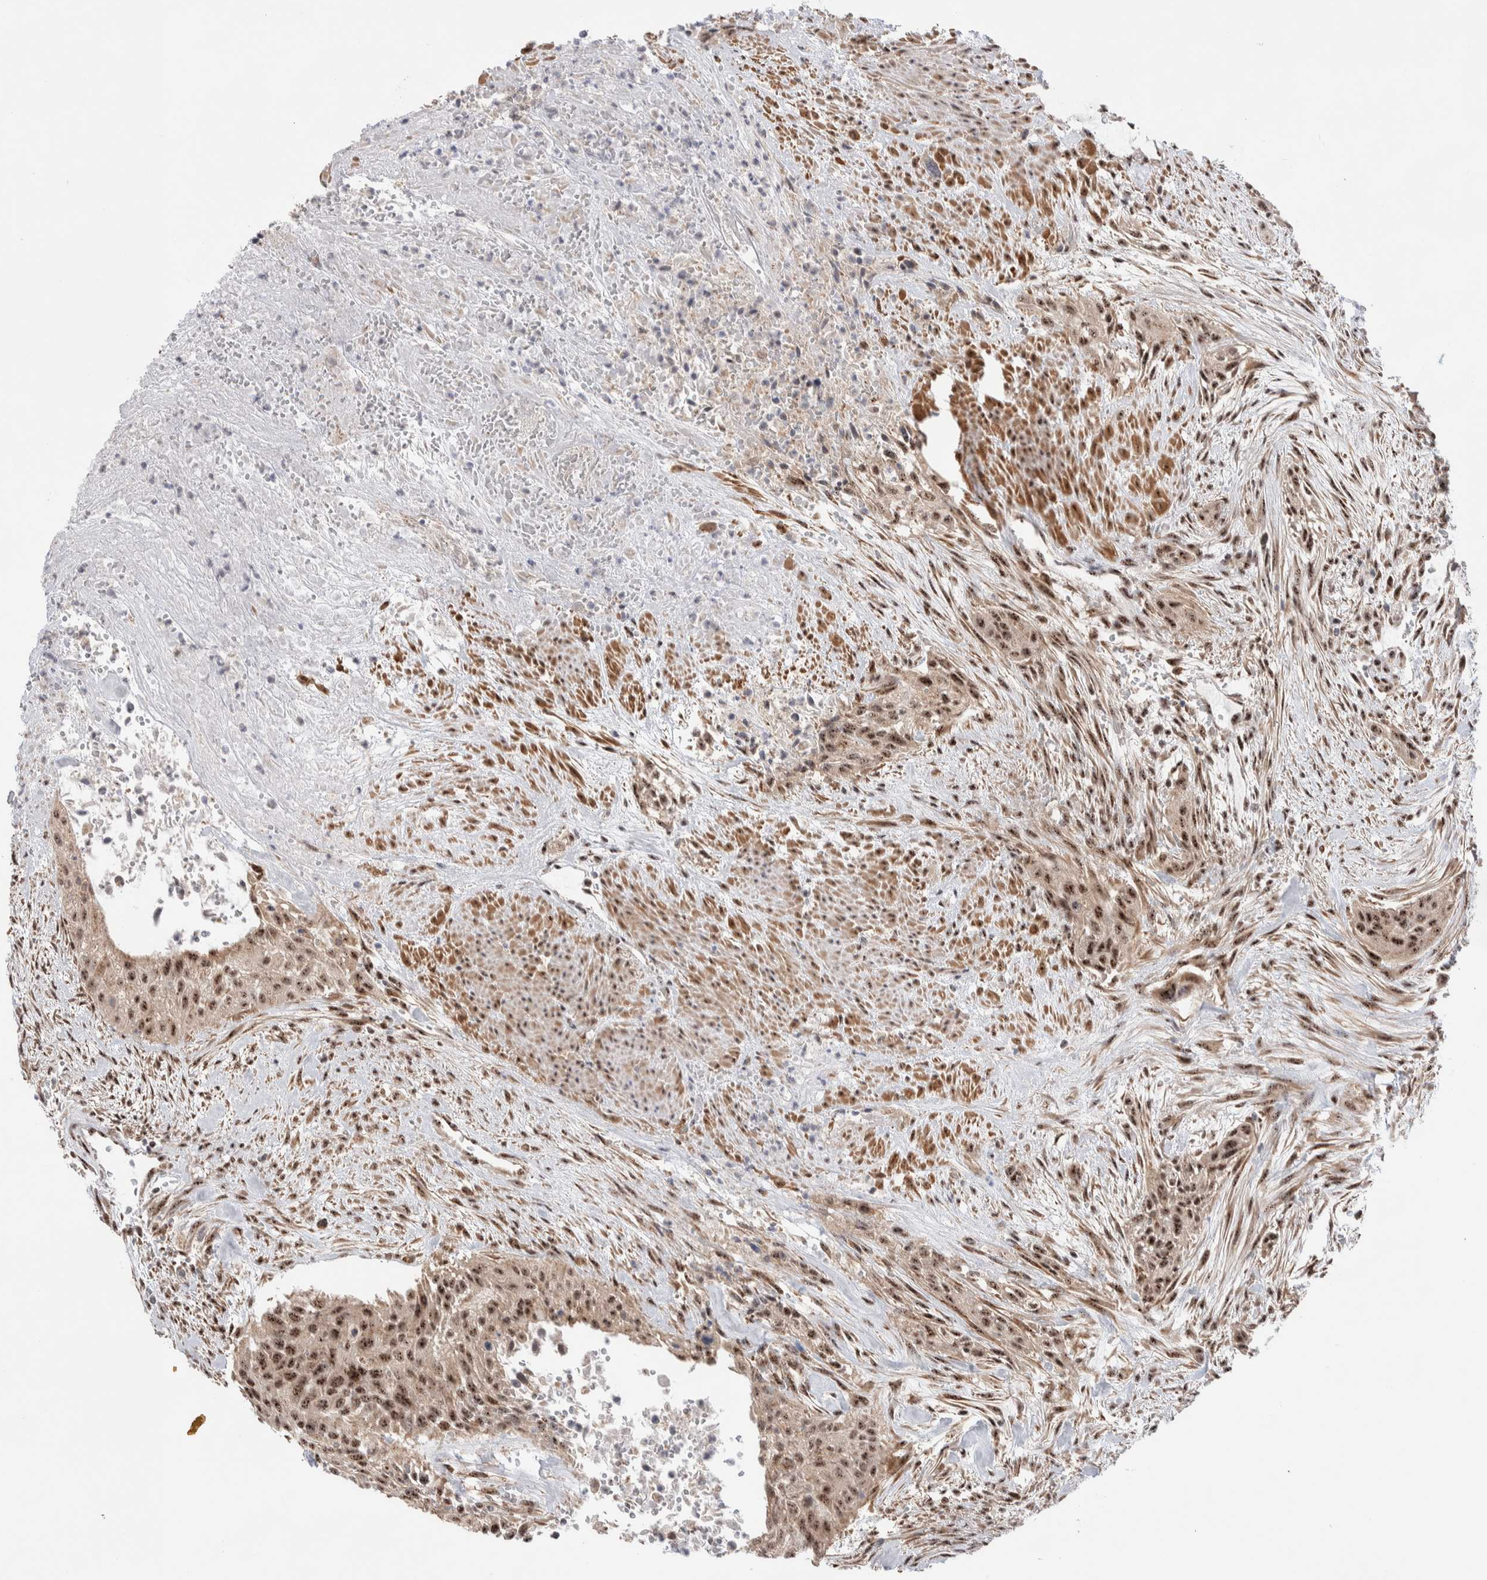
{"staining": {"intensity": "strong", "quantity": ">75%", "location": "nuclear"}, "tissue": "urothelial cancer", "cell_type": "Tumor cells", "image_type": "cancer", "snomed": [{"axis": "morphology", "description": "Urothelial carcinoma, High grade"}, {"axis": "topography", "description": "Urinary bladder"}], "caption": "High-grade urothelial carcinoma stained for a protein reveals strong nuclear positivity in tumor cells. (DAB (3,3'-diaminobenzidine) IHC with brightfield microscopy, high magnification).", "gene": "ZNF695", "patient": {"sex": "male", "age": 35}}